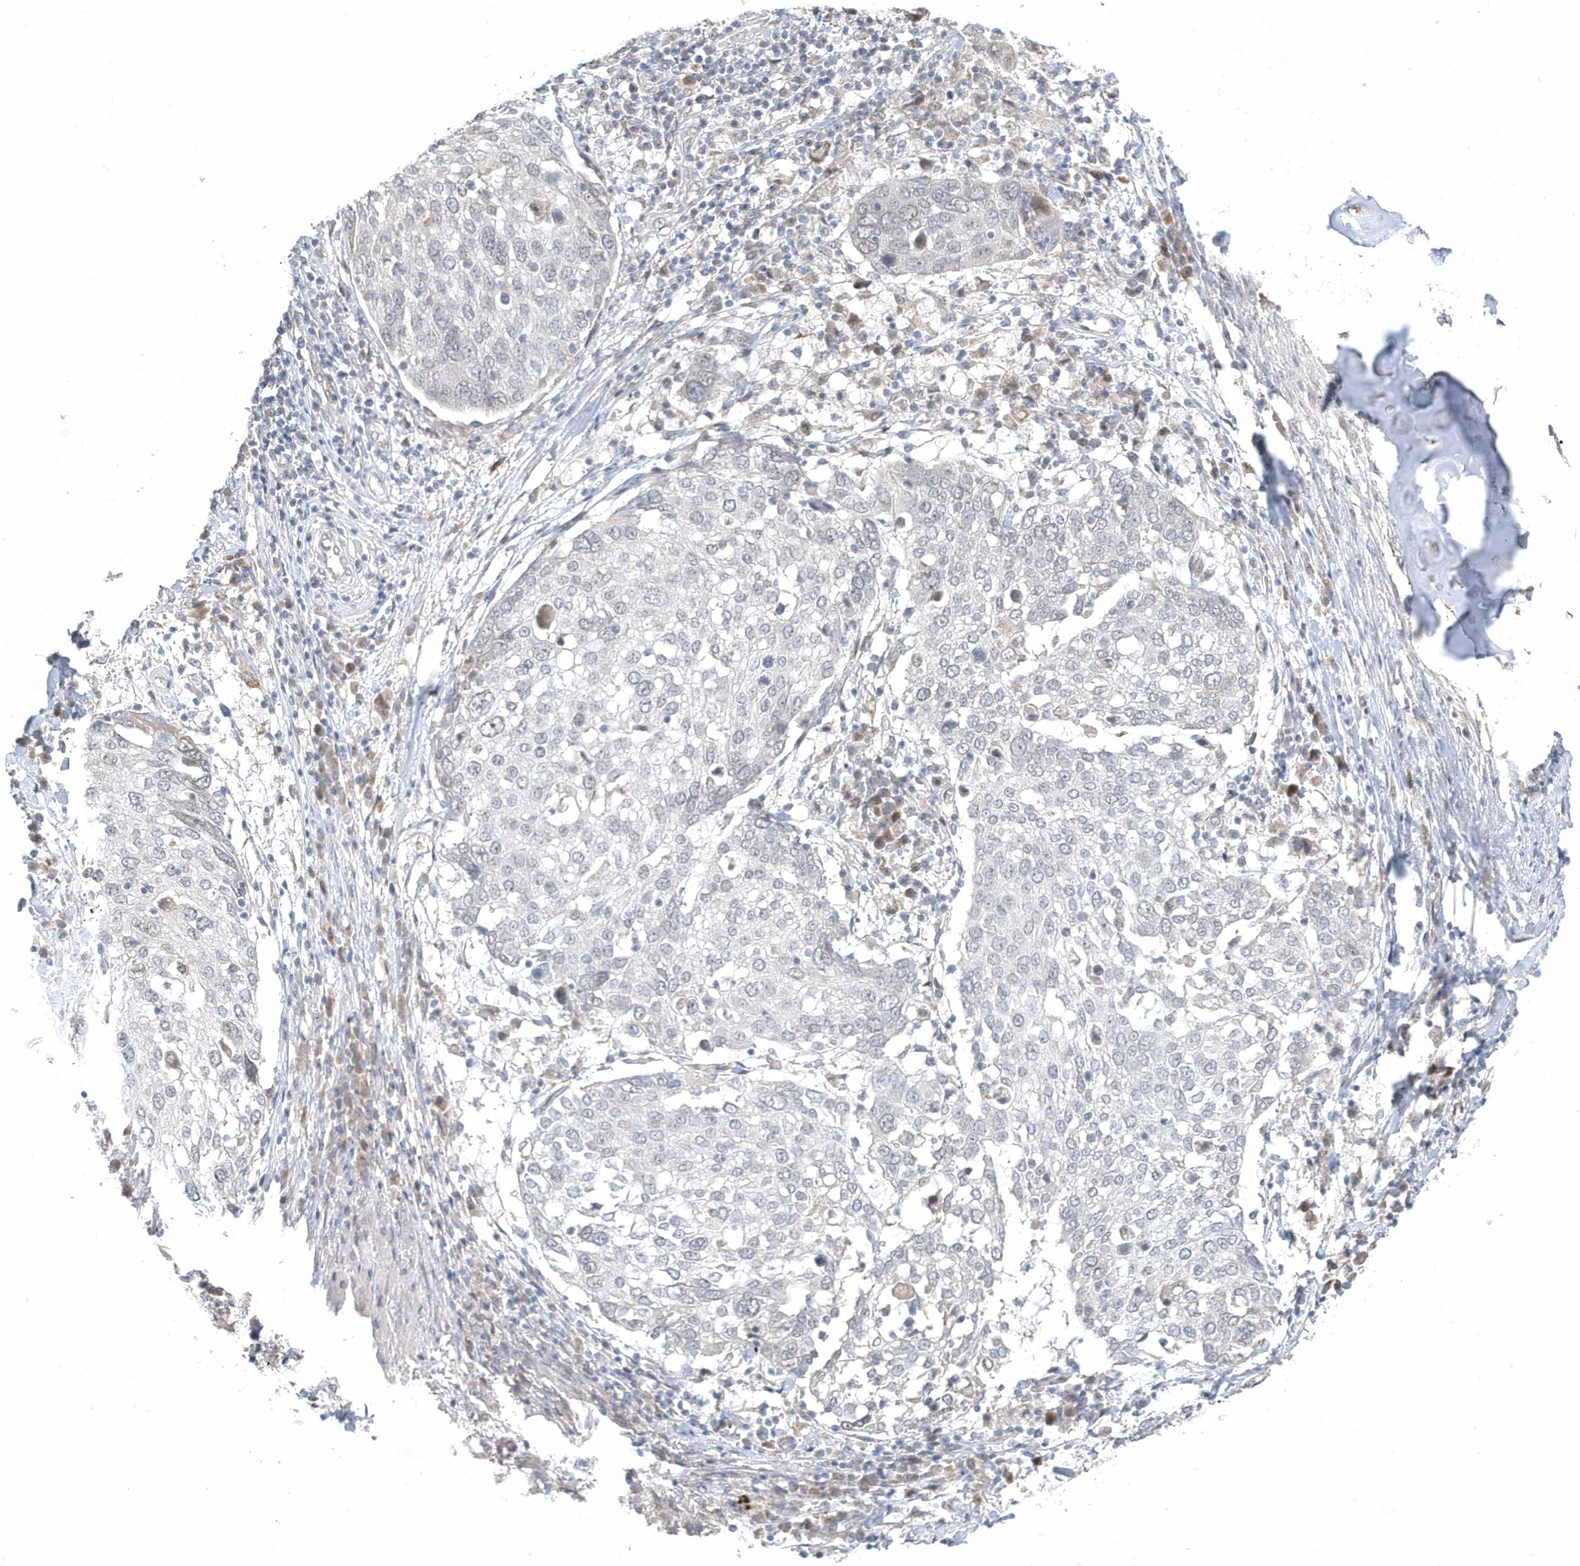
{"staining": {"intensity": "negative", "quantity": "none", "location": "none"}, "tissue": "lung cancer", "cell_type": "Tumor cells", "image_type": "cancer", "snomed": [{"axis": "morphology", "description": "Squamous cell carcinoma, NOS"}, {"axis": "topography", "description": "Lung"}], "caption": "A micrograph of squamous cell carcinoma (lung) stained for a protein reveals no brown staining in tumor cells.", "gene": "ZC3H12D", "patient": {"sex": "male", "age": 65}}